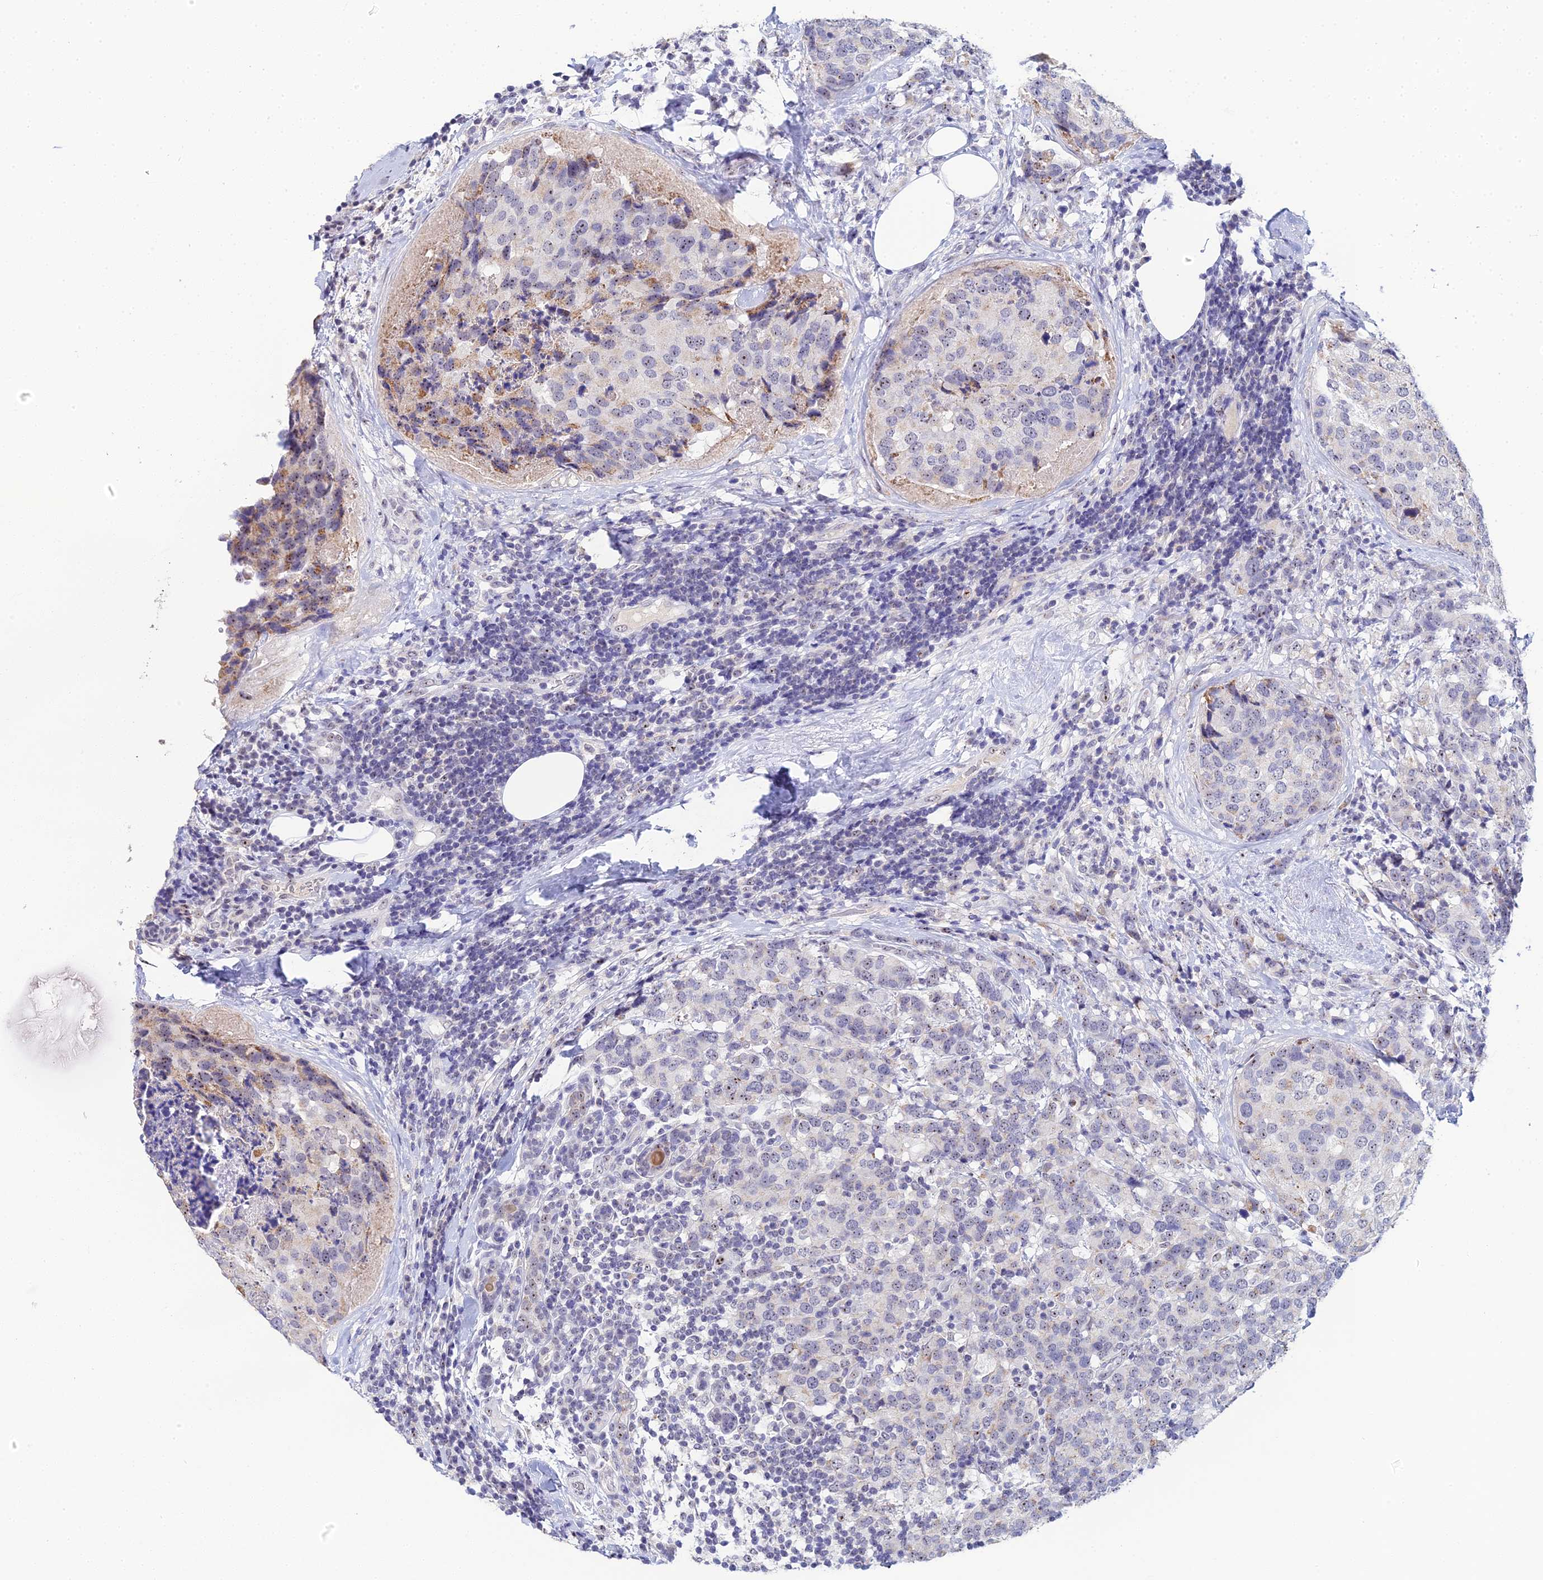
{"staining": {"intensity": "negative", "quantity": "none", "location": "none"}, "tissue": "breast cancer", "cell_type": "Tumor cells", "image_type": "cancer", "snomed": [{"axis": "morphology", "description": "Lobular carcinoma"}, {"axis": "topography", "description": "Breast"}], "caption": "High magnification brightfield microscopy of lobular carcinoma (breast) stained with DAB (3,3'-diaminobenzidine) (brown) and counterstained with hematoxylin (blue): tumor cells show no significant staining.", "gene": "PLPP4", "patient": {"sex": "female", "age": 59}}